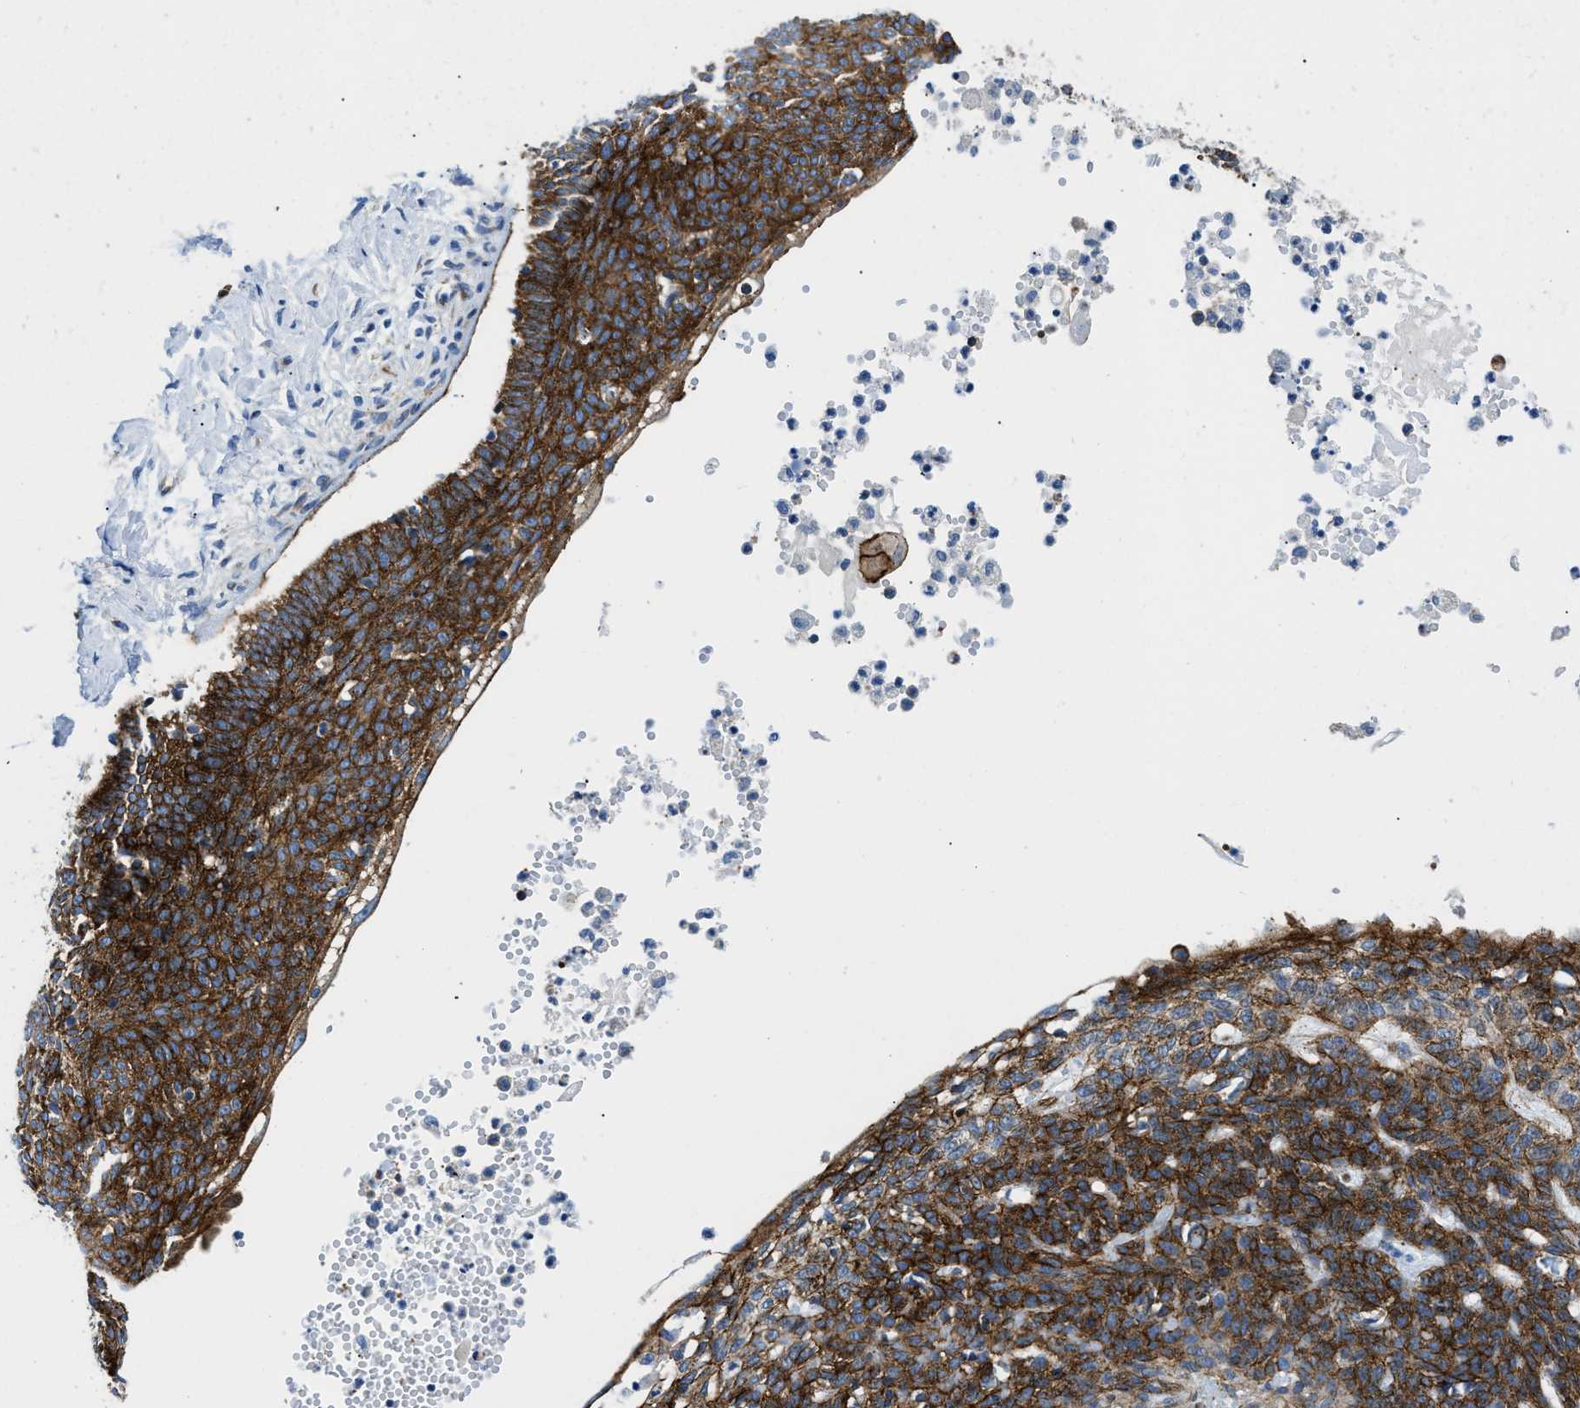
{"staining": {"intensity": "strong", "quantity": ">75%", "location": "cytoplasmic/membranous"}, "tissue": "skin cancer", "cell_type": "Tumor cells", "image_type": "cancer", "snomed": [{"axis": "morphology", "description": "Normal tissue, NOS"}, {"axis": "morphology", "description": "Basal cell carcinoma"}, {"axis": "topography", "description": "Skin"}], "caption": "Protein expression analysis of human skin basal cell carcinoma reveals strong cytoplasmic/membranous positivity in about >75% of tumor cells.", "gene": "CUTA", "patient": {"sex": "male", "age": 87}}